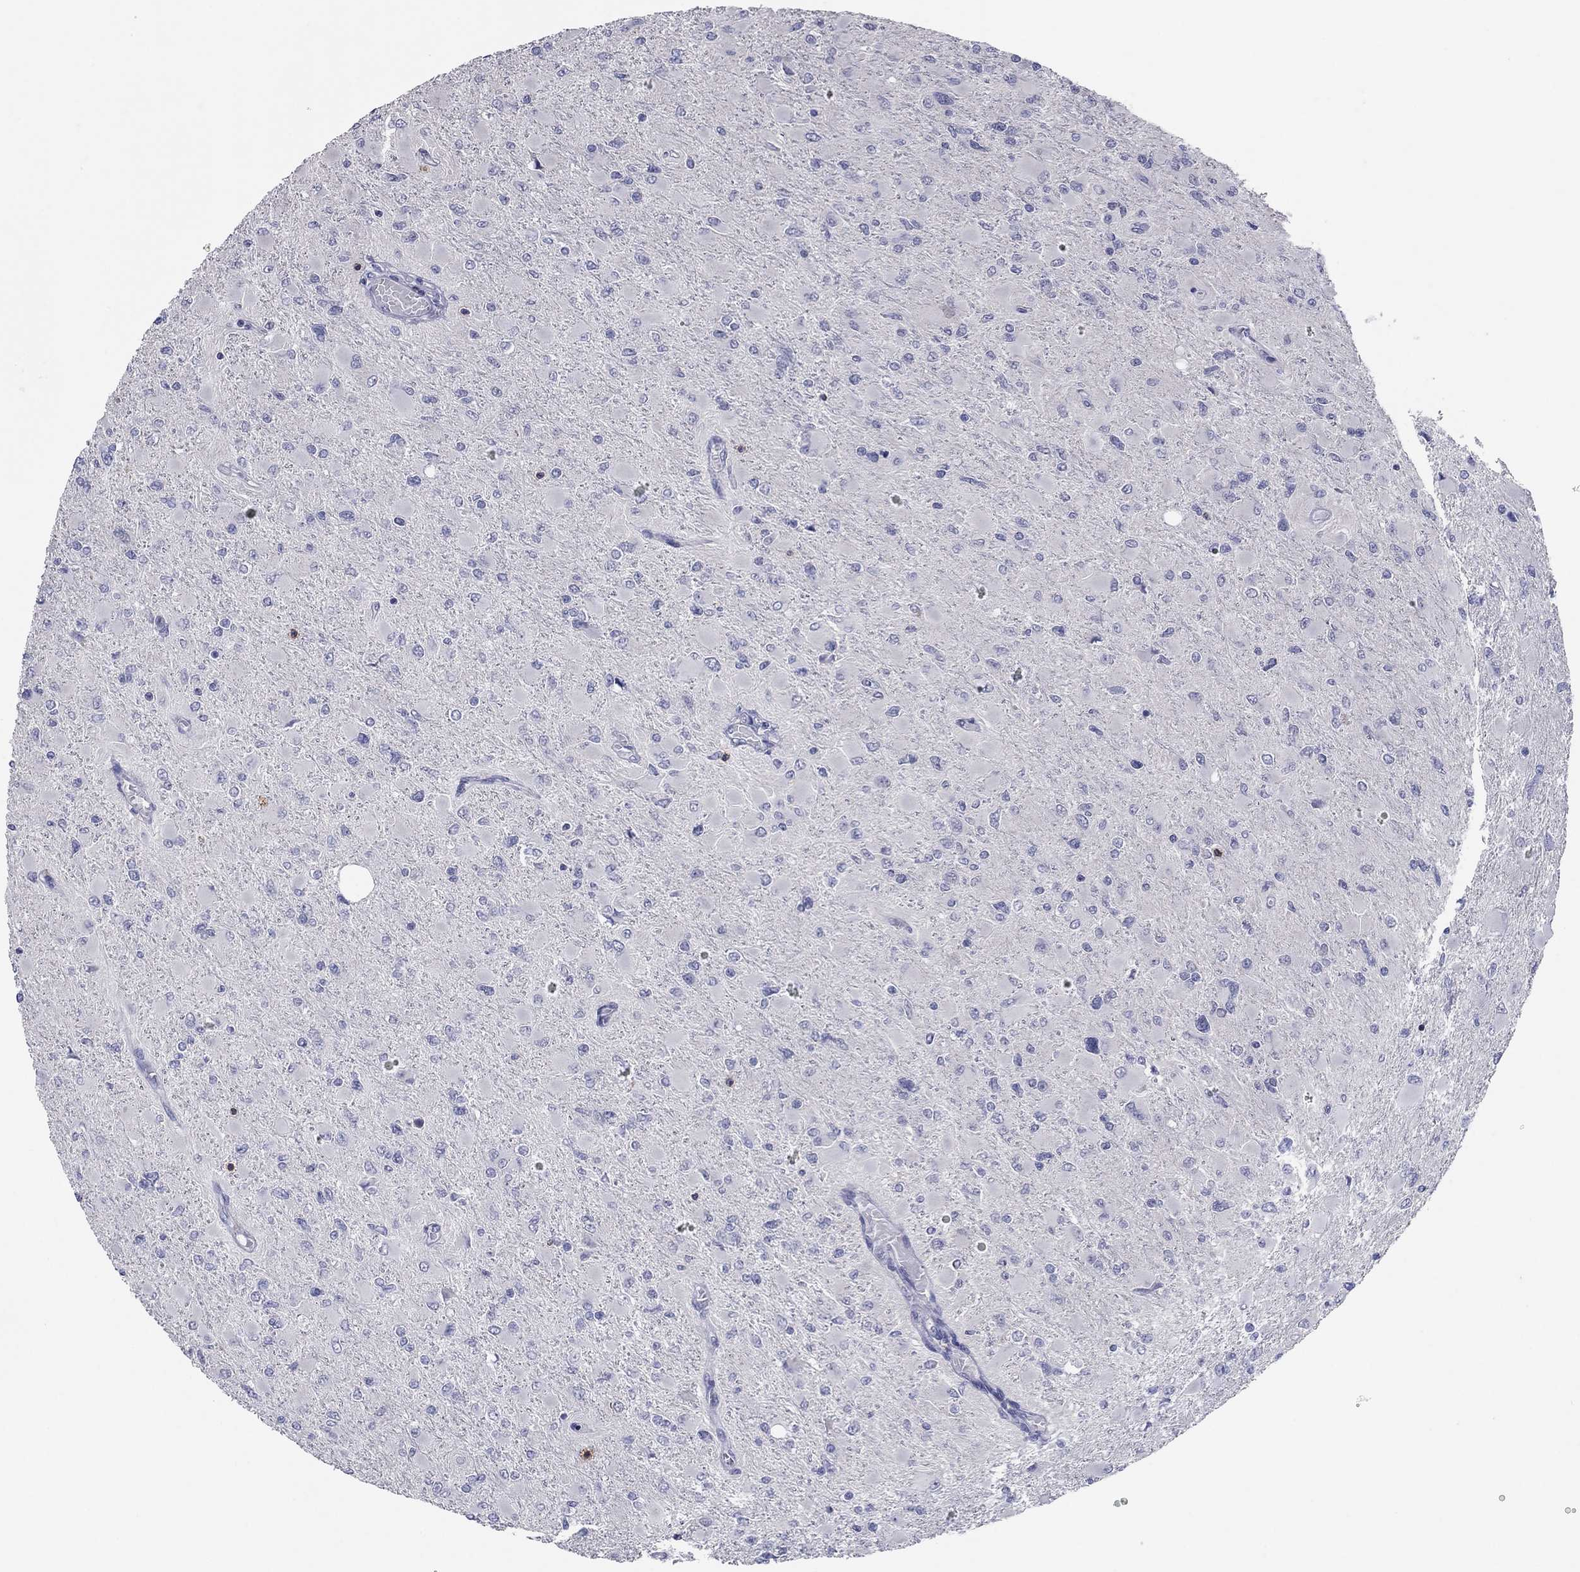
{"staining": {"intensity": "negative", "quantity": "none", "location": "none"}, "tissue": "glioma", "cell_type": "Tumor cells", "image_type": "cancer", "snomed": [{"axis": "morphology", "description": "Glioma, malignant, High grade"}, {"axis": "topography", "description": "Cerebral cortex"}], "caption": "There is no significant expression in tumor cells of glioma.", "gene": "ITGAE", "patient": {"sex": "female", "age": 36}}